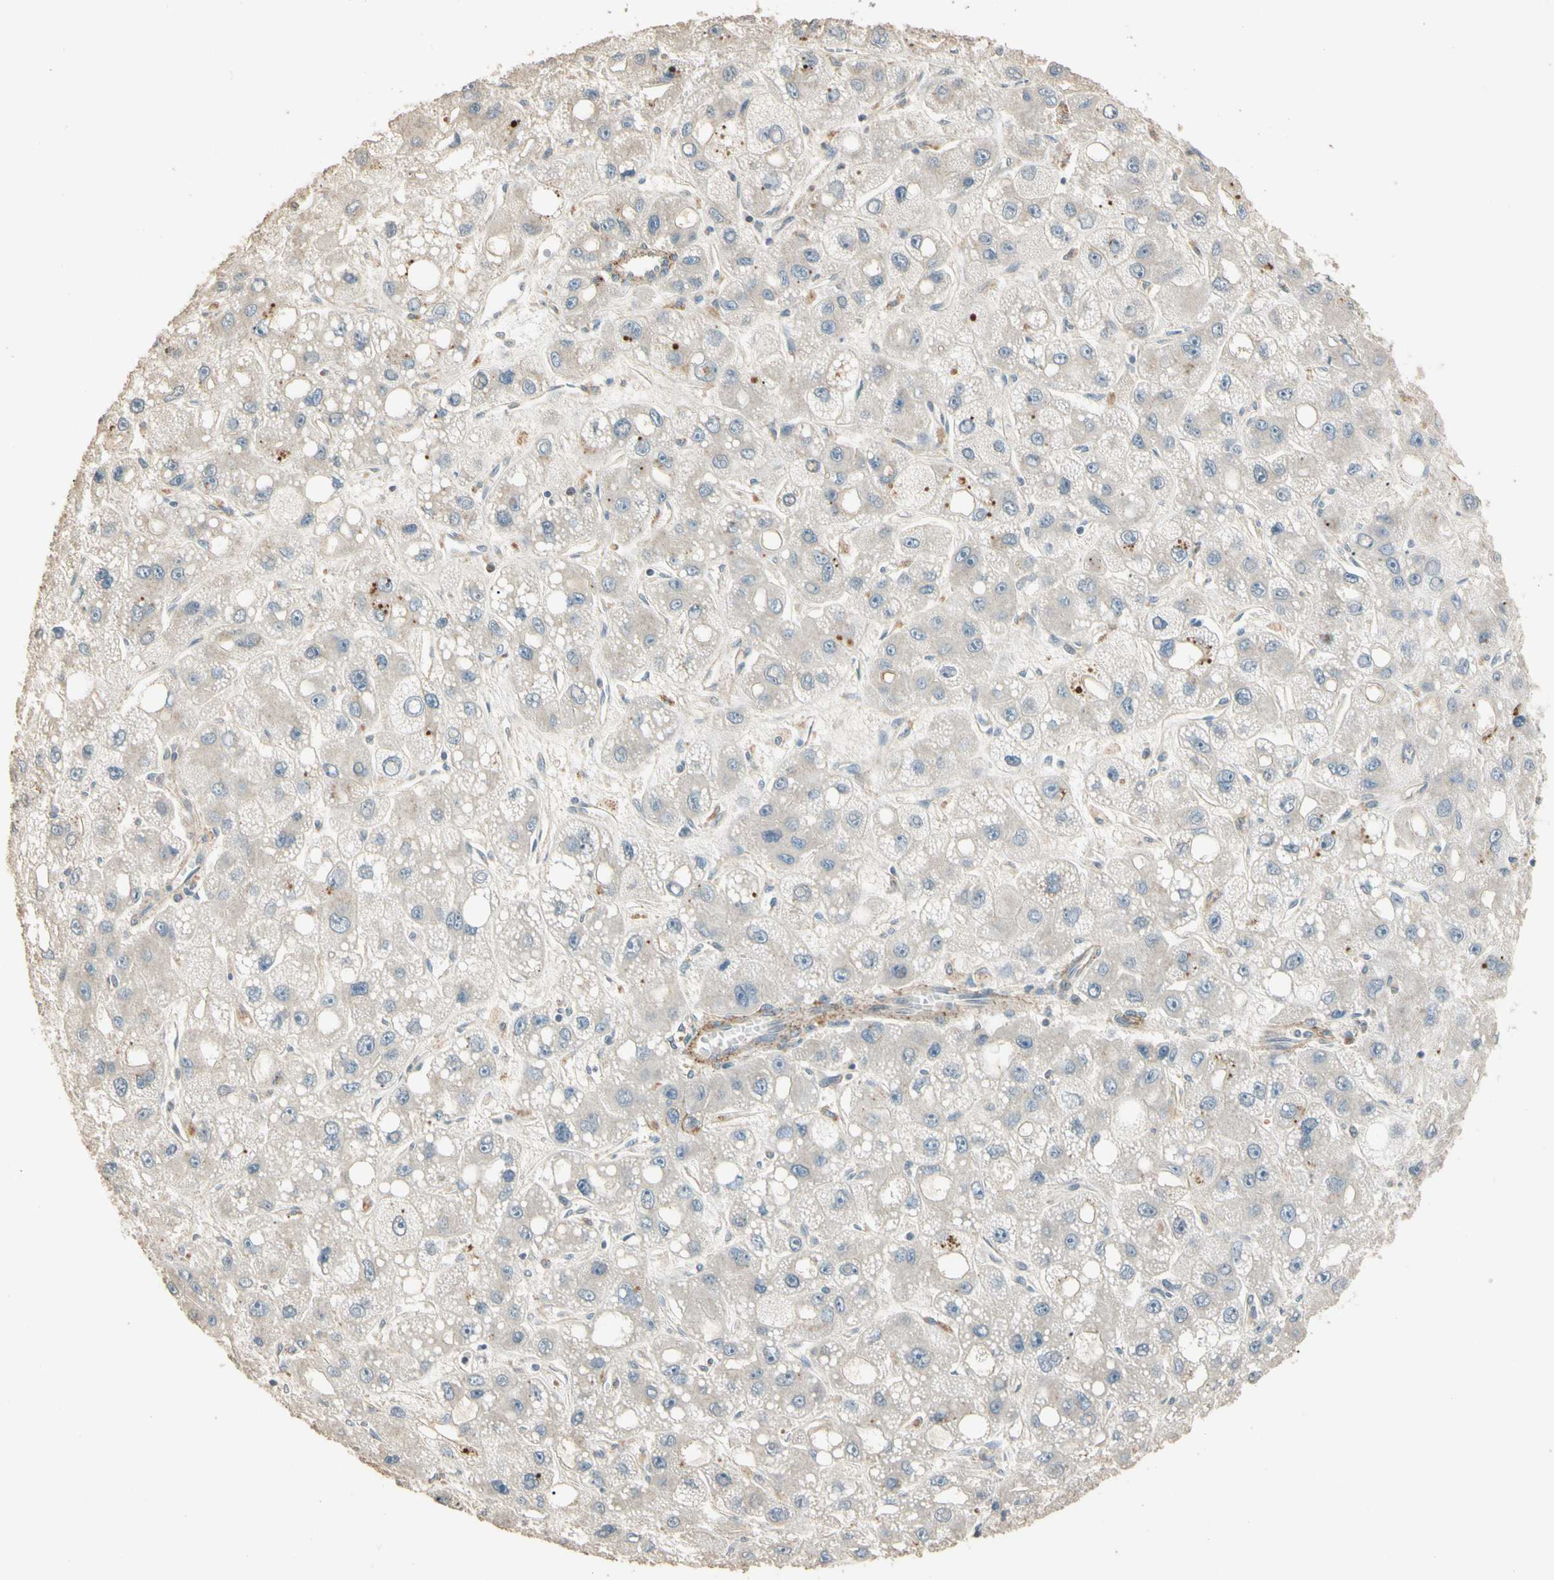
{"staining": {"intensity": "negative", "quantity": "none", "location": "none"}, "tissue": "liver cancer", "cell_type": "Tumor cells", "image_type": "cancer", "snomed": [{"axis": "morphology", "description": "Carcinoma, Hepatocellular, NOS"}, {"axis": "topography", "description": "Liver"}], "caption": "High magnification brightfield microscopy of hepatocellular carcinoma (liver) stained with DAB (3,3'-diaminobenzidine) (brown) and counterstained with hematoxylin (blue): tumor cells show no significant expression.", "gene": "CDH6", "patient": {"sex": "male", "age": 55}}